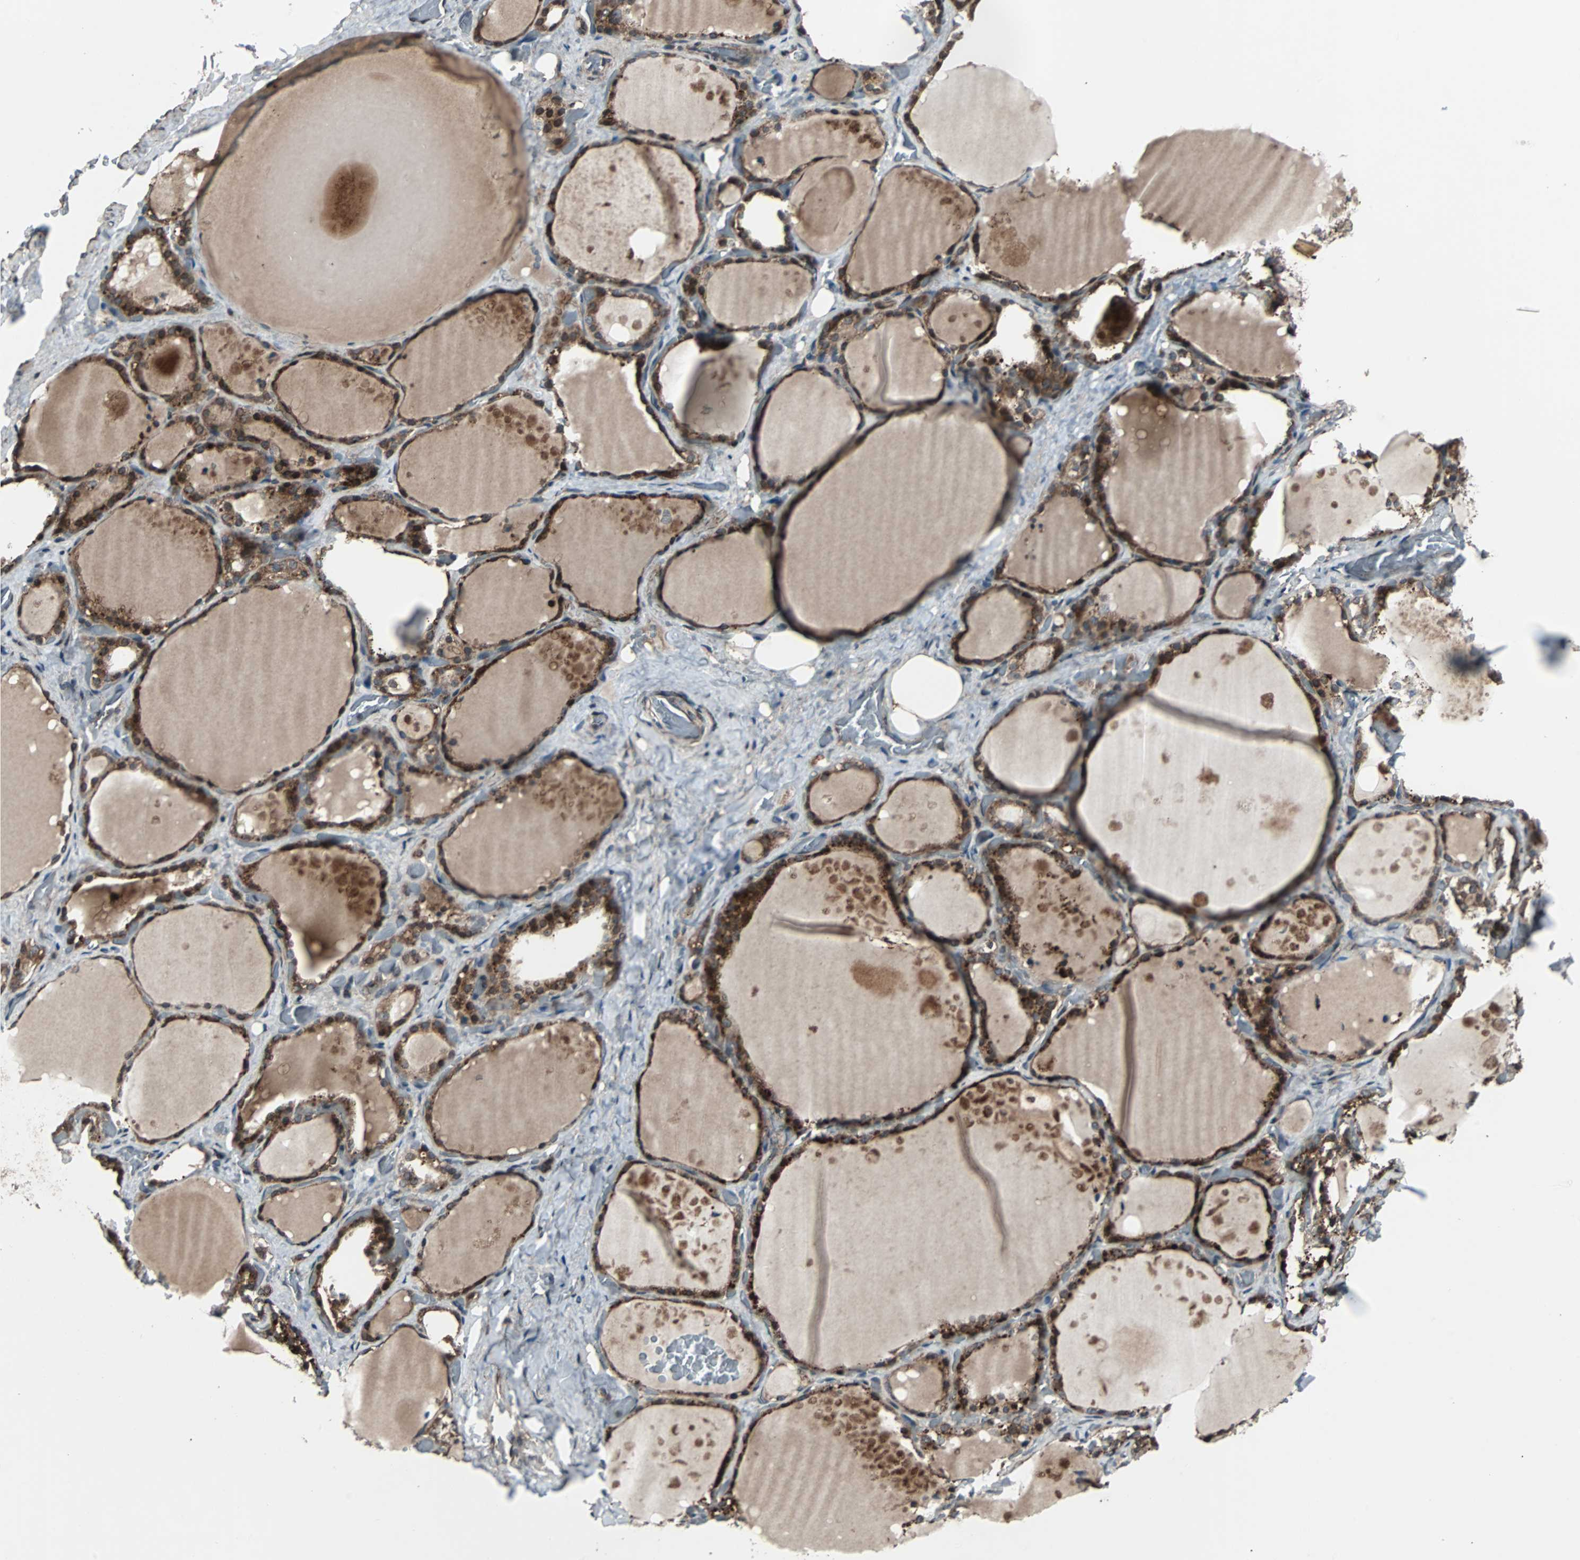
{"staining": {"intensity": "strong", "quantity": ">75%", "location": "cytoplasmic/membranous"}, "tissue": "thyroid gland", "cell_type": "Glandular cells", "image_type": "normal", "snomed": [{"axis": "morphology", "description": "Normal tissue, NOS"}, {"axis": "topography", "description": "Thyroid gland"}], "caption": "Protein positivity by immunohistochemistry (IHC) displays strong cytoplasmic/membranous expression in approximately >75% of glandular cells in unremarkable thyroid gland.", "gene": "RAB7A", "patient": {"sex": "male", "age": 61}}